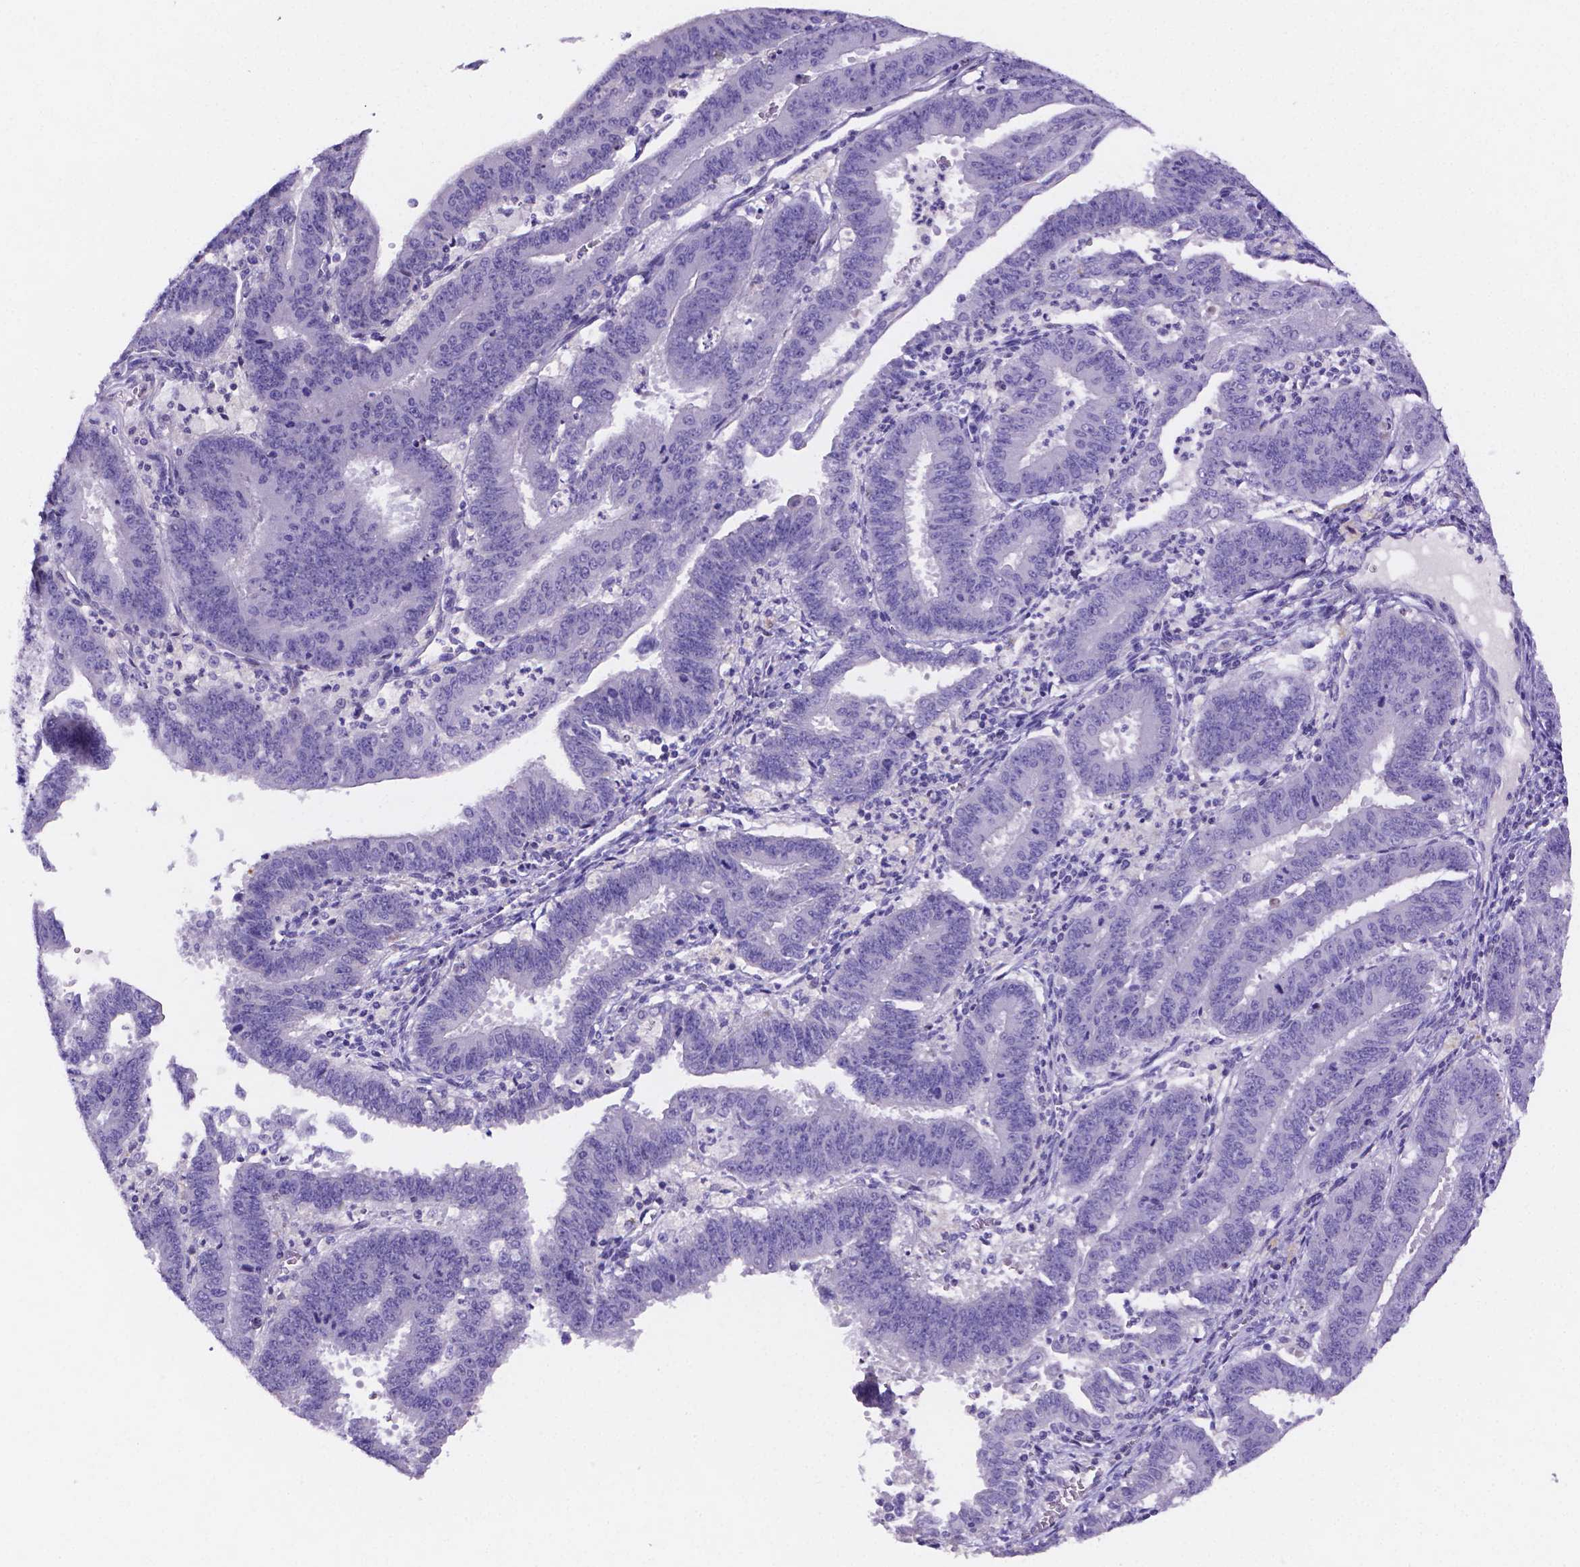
{"staining": {"intensity": "negative", "quantity": "none", "location": "none"}, "tissue": "prostate cancer", "cell_type": "Tumor cells", "image_type": "cancer", "snomed": [{"axis": "morphology", "description": "Adenocarcinoma, High grade"}, {"axis": "topography", "description": "Prostate"}], "caption": "Immunohistochemistry (IHC) photomicrograph of adenocarcinoma (high-grade) (prostate) stained for a protein (brown), which shows no expression in tumor cells.", "gene": "NRGN", "patient": {"sex": "male", "age": 56}}